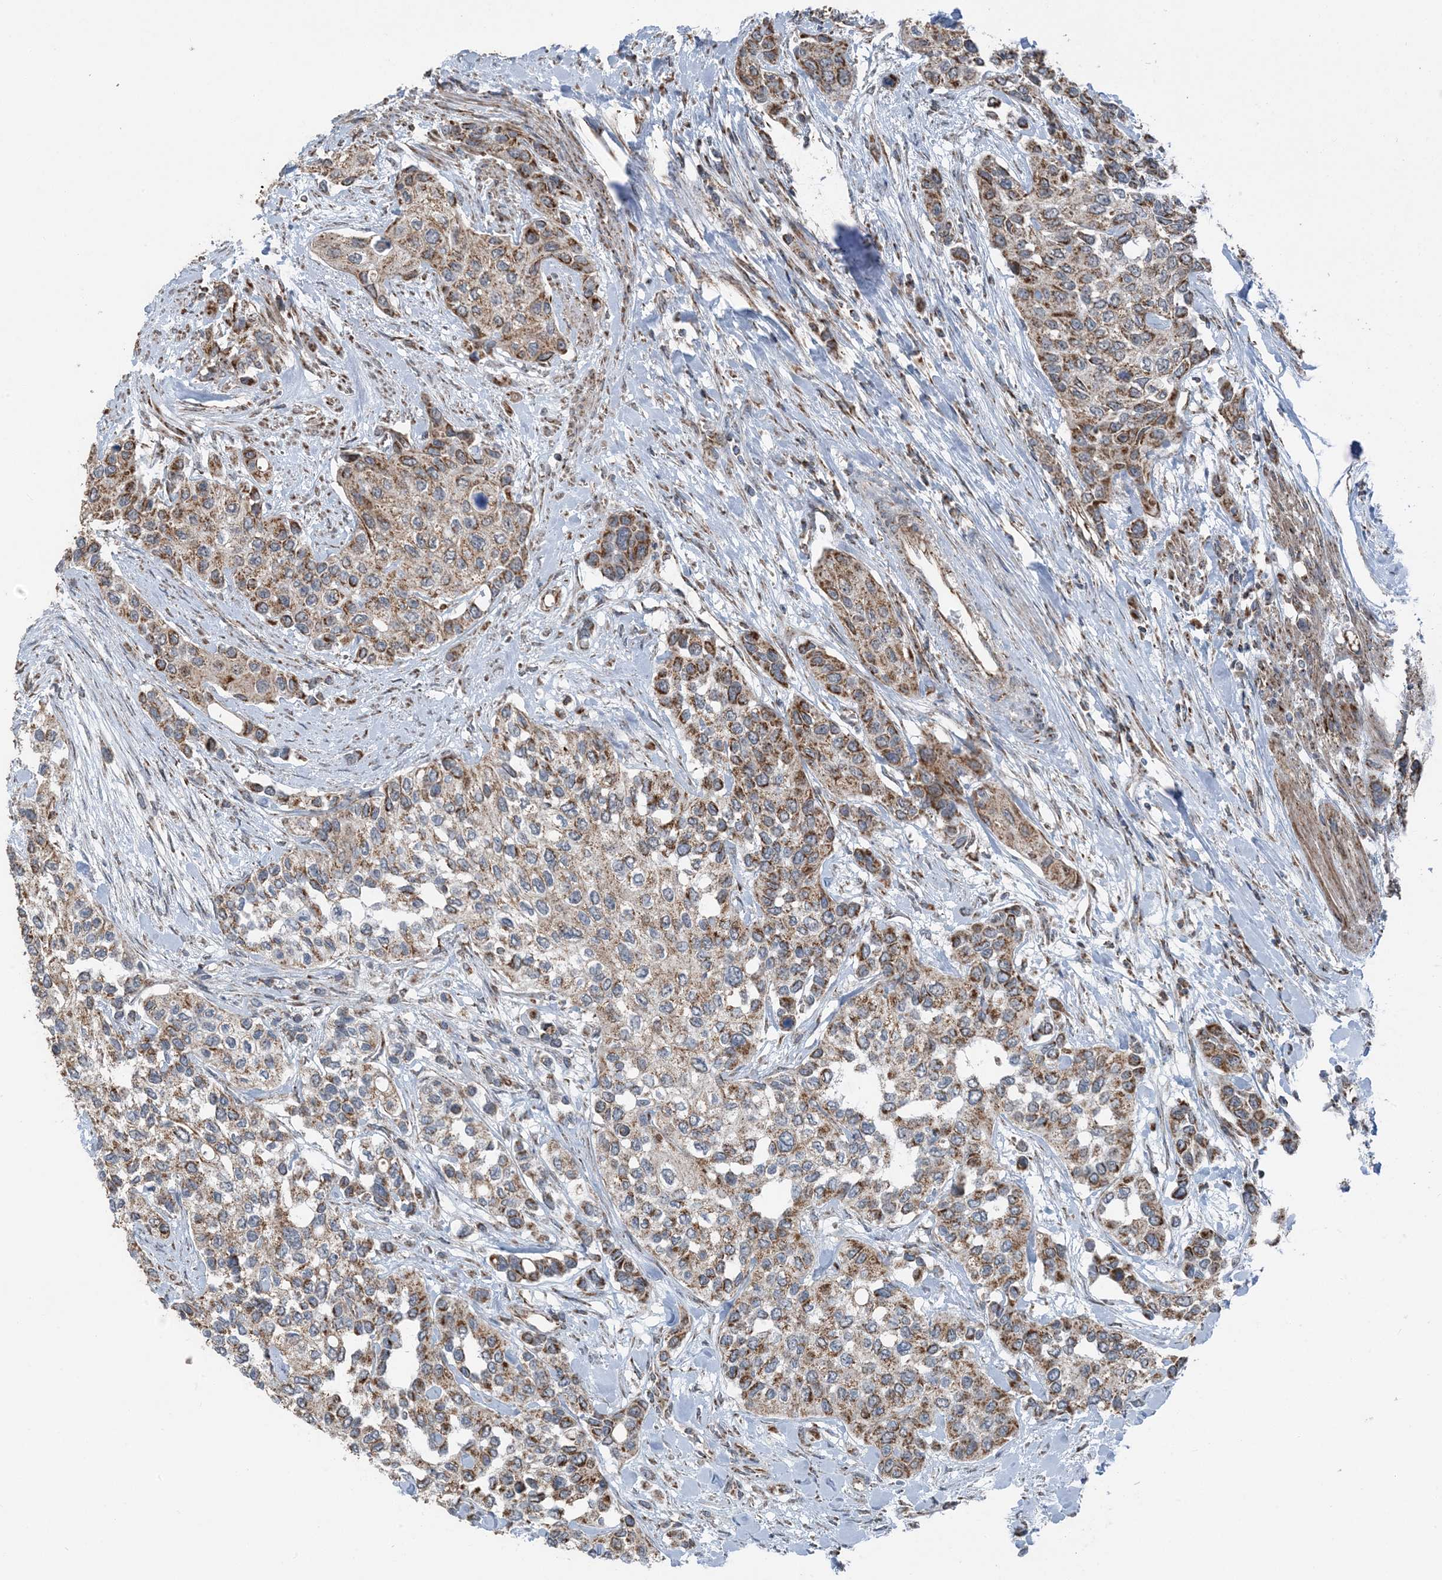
{"staining": {"intensity": "moderate", "quantity": ">75%", "location": "cytoplasmic/membranous"}, "tissue": "urothelial cancer", "cell_type": "Tumor cells", "image_type": "cancer", "snomed": [{"axis": "morphology", "description": "Normal tissue, NOS"}, {"axis": "morphology", "description": "Urothelial carcinoma, High grade"}, {"axis": "topography", "description": "Vascular tissue"}, {"axis": "topography", "description": "Urinary bladder"}], "caption": "Immunohistochemistry (IHC) micrograph of neoplastic tissue: human urothelial carcinoma (high-grade) stained using immunohistochemistry displays medium levels of moderate protein expression localized specifically in the cytoplasmic/membranous of tumor cells, appearing as a cytoplasmic/membranous brown color.", "gene": "PILRB", "patient": {"sex": "female", "age": 56}}